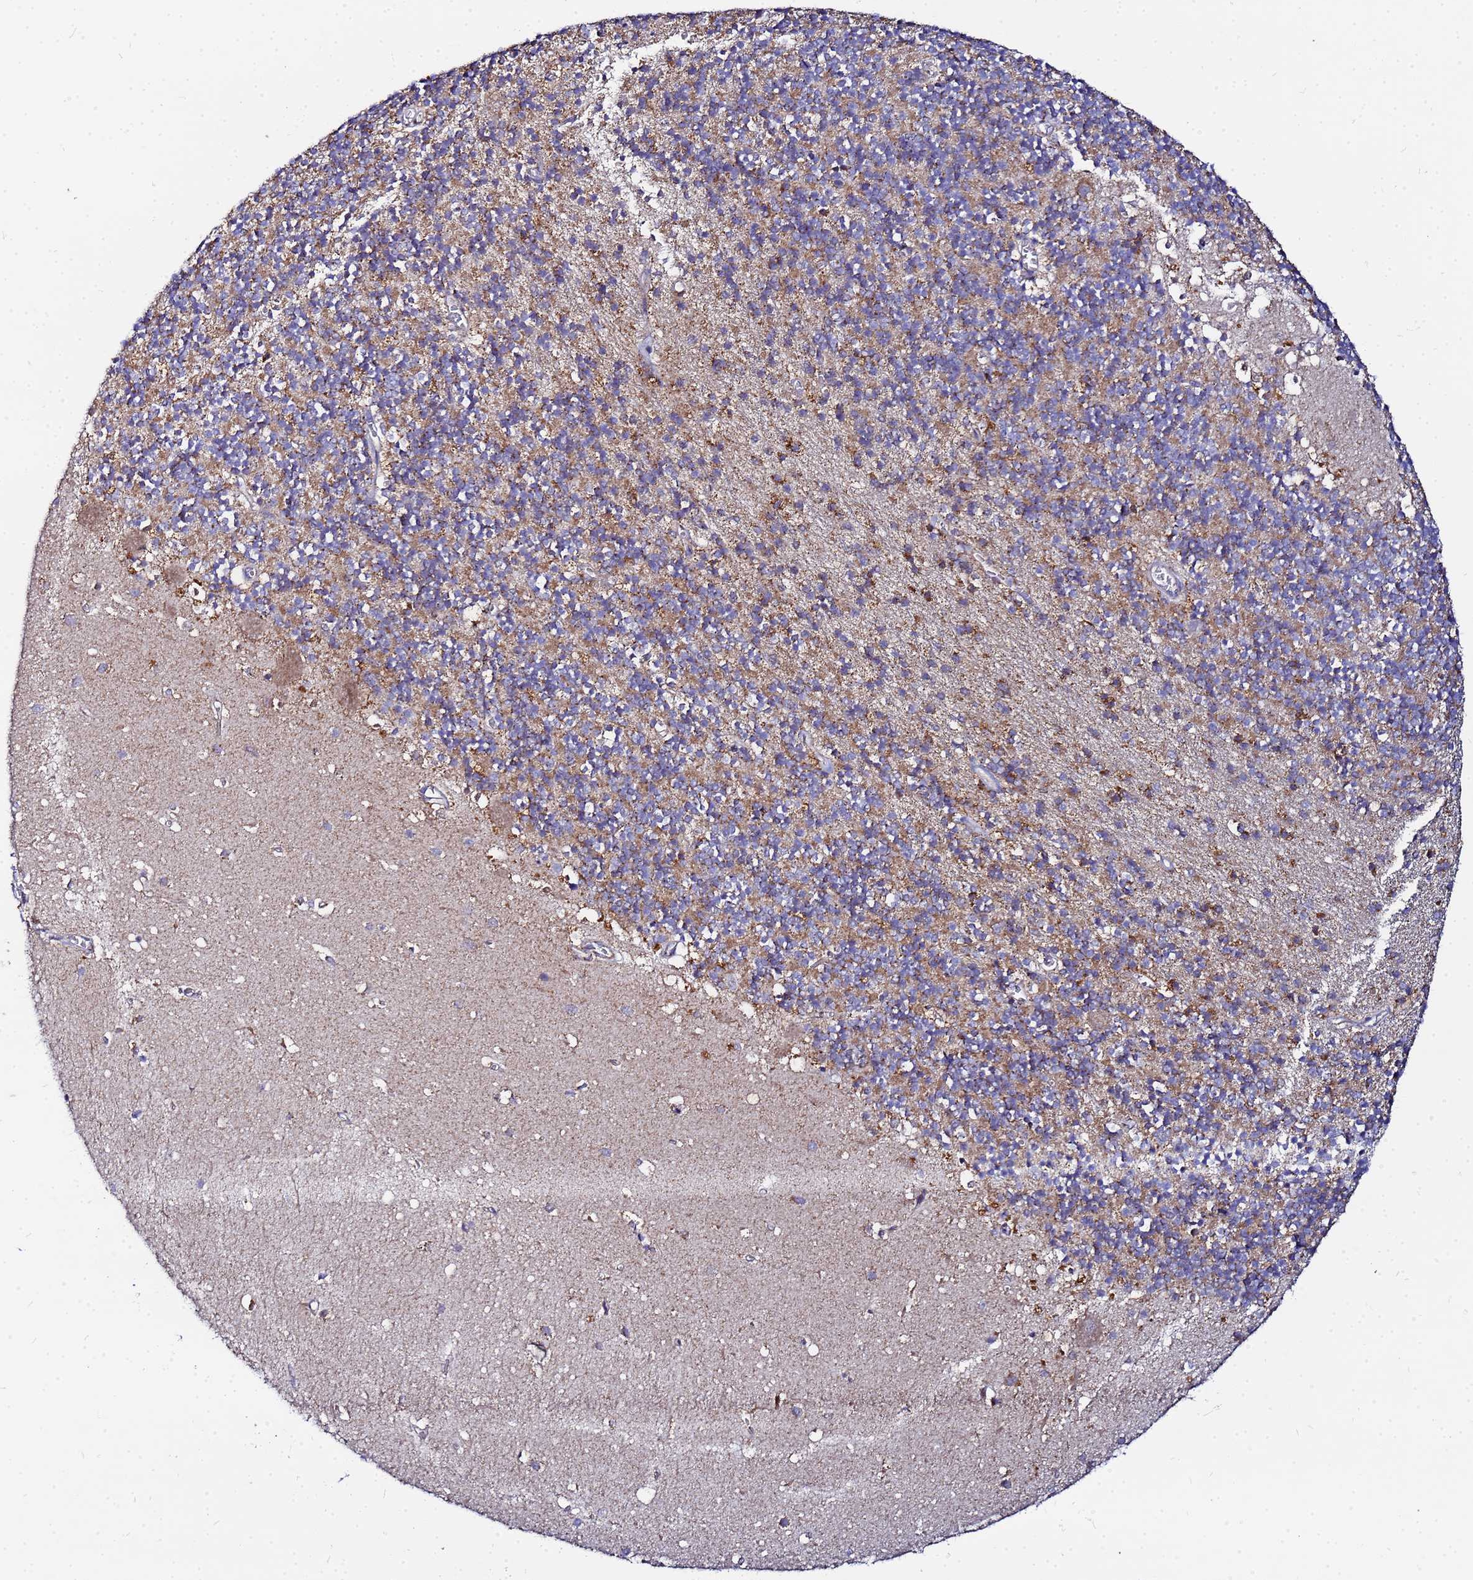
{"staining": {"intensity": "moderate", "quantity": "25%-75%", "location": "cytoplasmic/membranous"}, "tissue": "cerebellum", "cell_type": "Cells in granular layer", "image_type": "normal", "snomed": [{"axis": "morphology", "description": "Normal tissue, NOS"}, {"axis": "topography", "description": "Cerebellum"}], "caption": "This is a micrograph of immunohistochemistry (IHC) staining of unremarkable cerebellum, which shows moderate staining in the cytoplasmic/membranous of cells in granular layer.", "gene": "FAHD2A", "patient": {"sex": "male", "age": 54}}